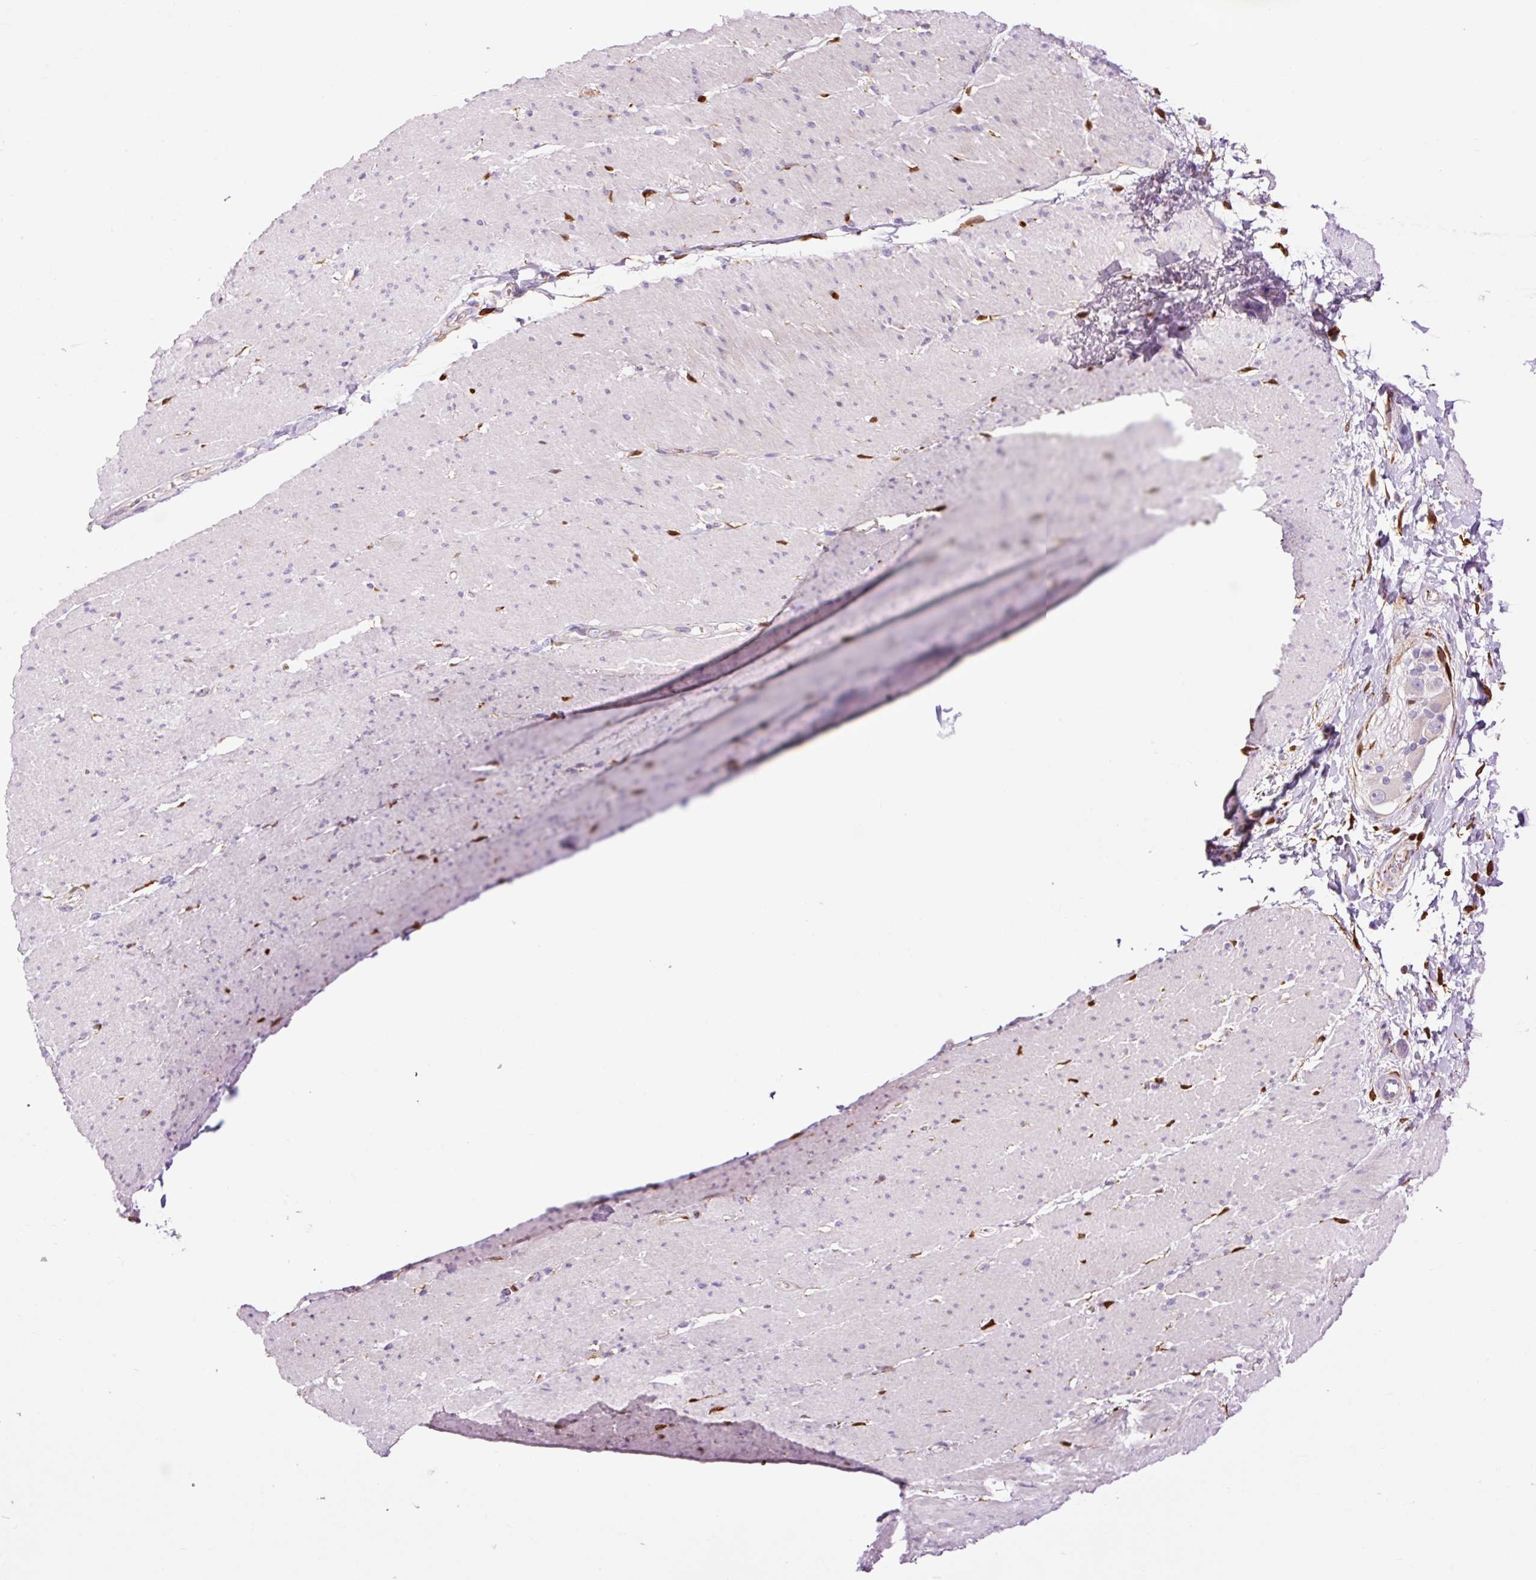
{"staining": {"intensity": "negative", "quantity": "none", "location": "none"}, "tissue": "smooth muscle", "cell_type": "Smooth muscle cells", "image_type": "normal", "snomed": [{"axis": "morphology", "description": "Normal tissue, NOS"}, {"axis": "topography", "description": "Smooth muscle"}, {"axis": "topography", "description": "Rectum"}], "caption": "DAB immunohistochemical staining of normal smooth muscle displays no significant staining in smooth muscle cells.", "gene": "CD83", "patient": {"sex": "male", "age": 53}}